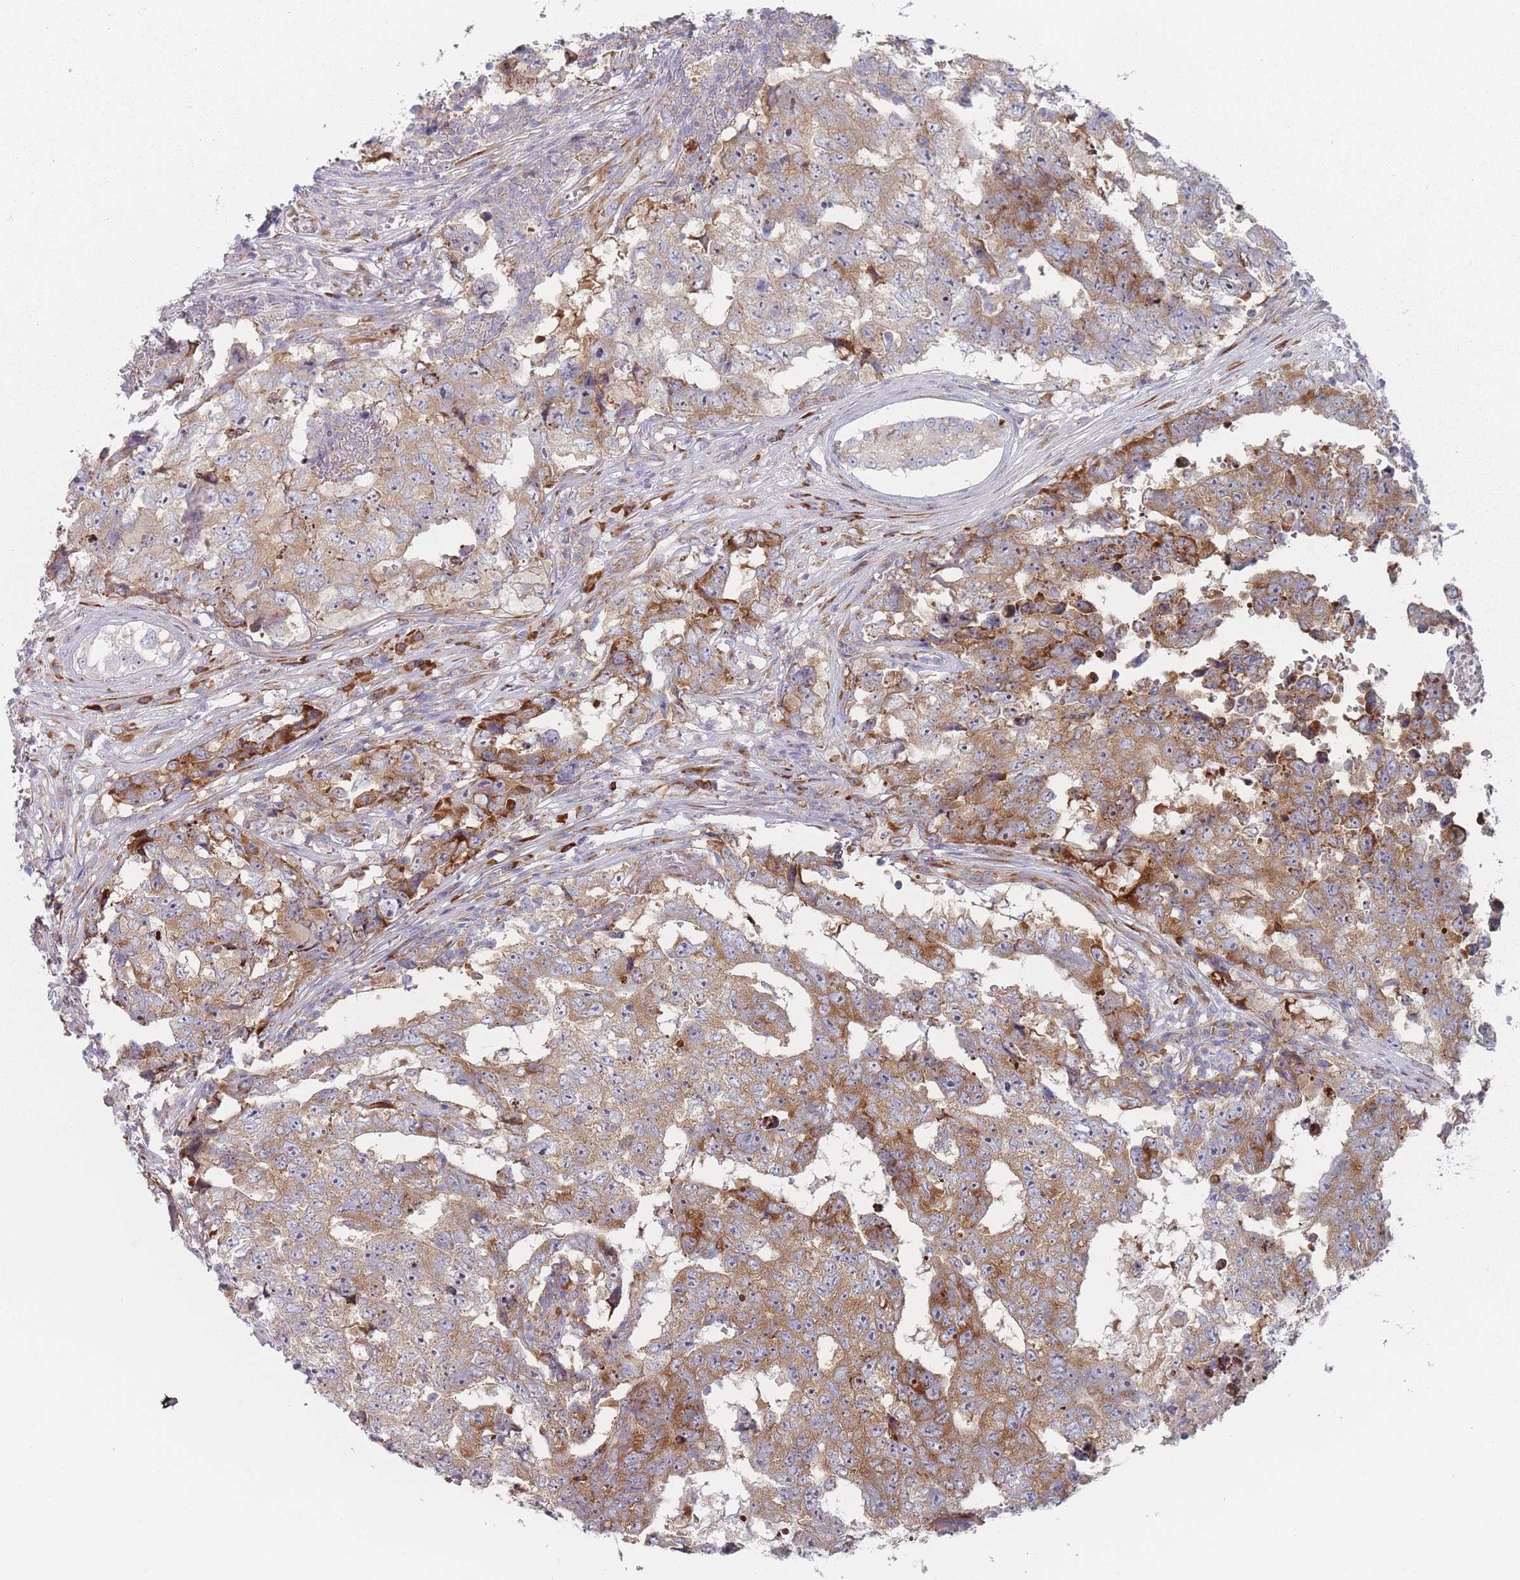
{"staining": {"intensity": "moderate", "quantity": "25%-75%", "location": "cytoplasmic/membranous"}, "tissue": "testis cancer", "cell_type": "Tumor cells", "image_type": "cancer", "snomed": [{"axis": "morphology", "description": "Carcinoma, Embryonal, NOS"}, {"axis": "topography", "description": "Testis"}], "caption": "High-power microscopy captured an immunohistochemistry (IHC) micrograph of testis cancer (embryonal carcinoma), revealing moderate cytoplasmic/membranous positivity in about 25%-75% of tumor cells. (IHC, brightfield microscopy, high magnification).", "gene": "CACNG5", "patient": {"sex": "male", "age": 25}}